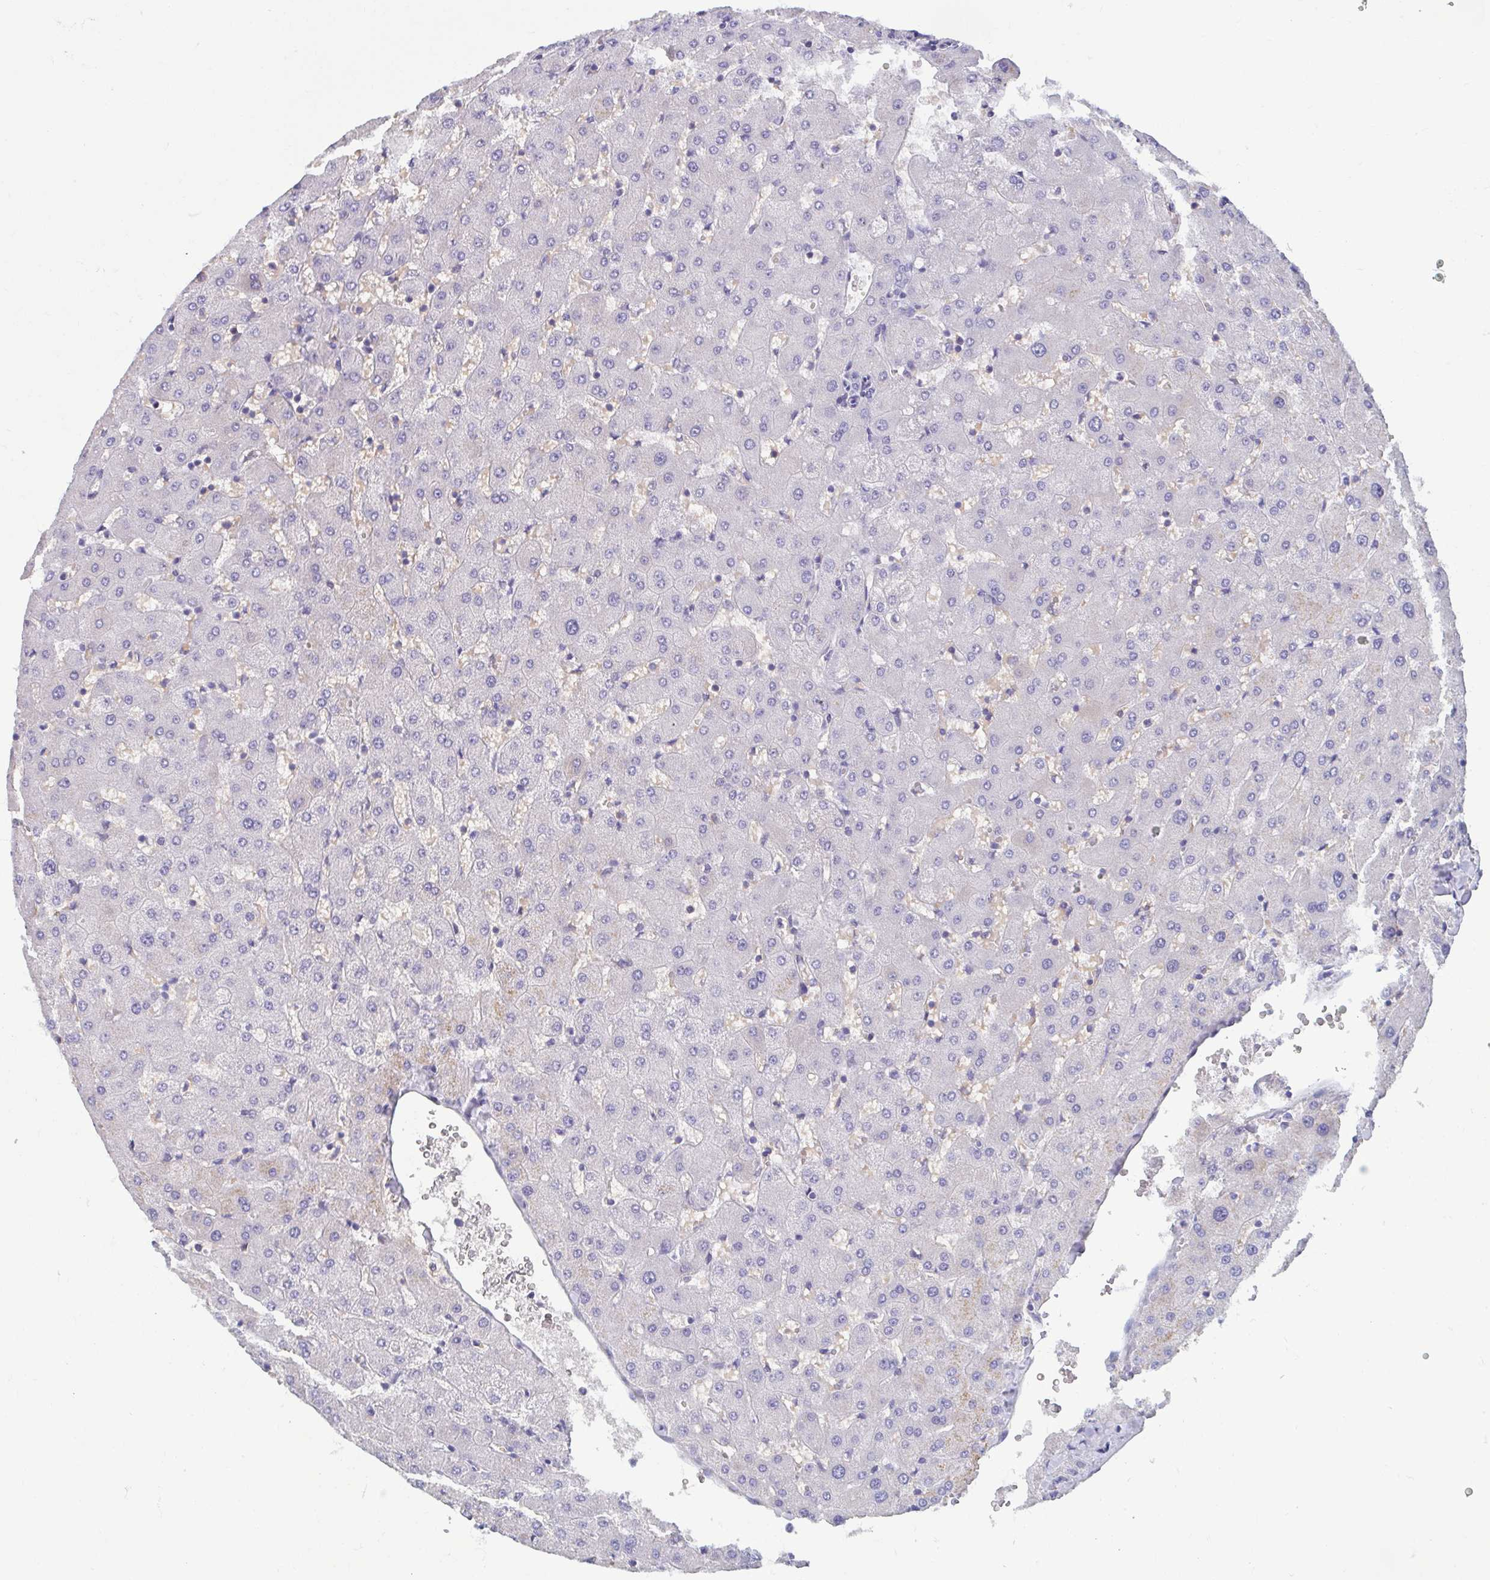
{"staining": {"intensity": "negative", "quantity": "none", "location": "none"}, "tissue": "liver", "cell_type": "Cholangiocytes", "image_type": "normal", "snomed": [{"axis": "morphology", "description": "Normal tissue, NOS"}, {"axis": "topography", "description": "Liver"}], "caption": "Cholangiocytes show no significant protein staining in normal liver.", "gene": "MORC4", "patient": {"sex": "female", "age": 63}}